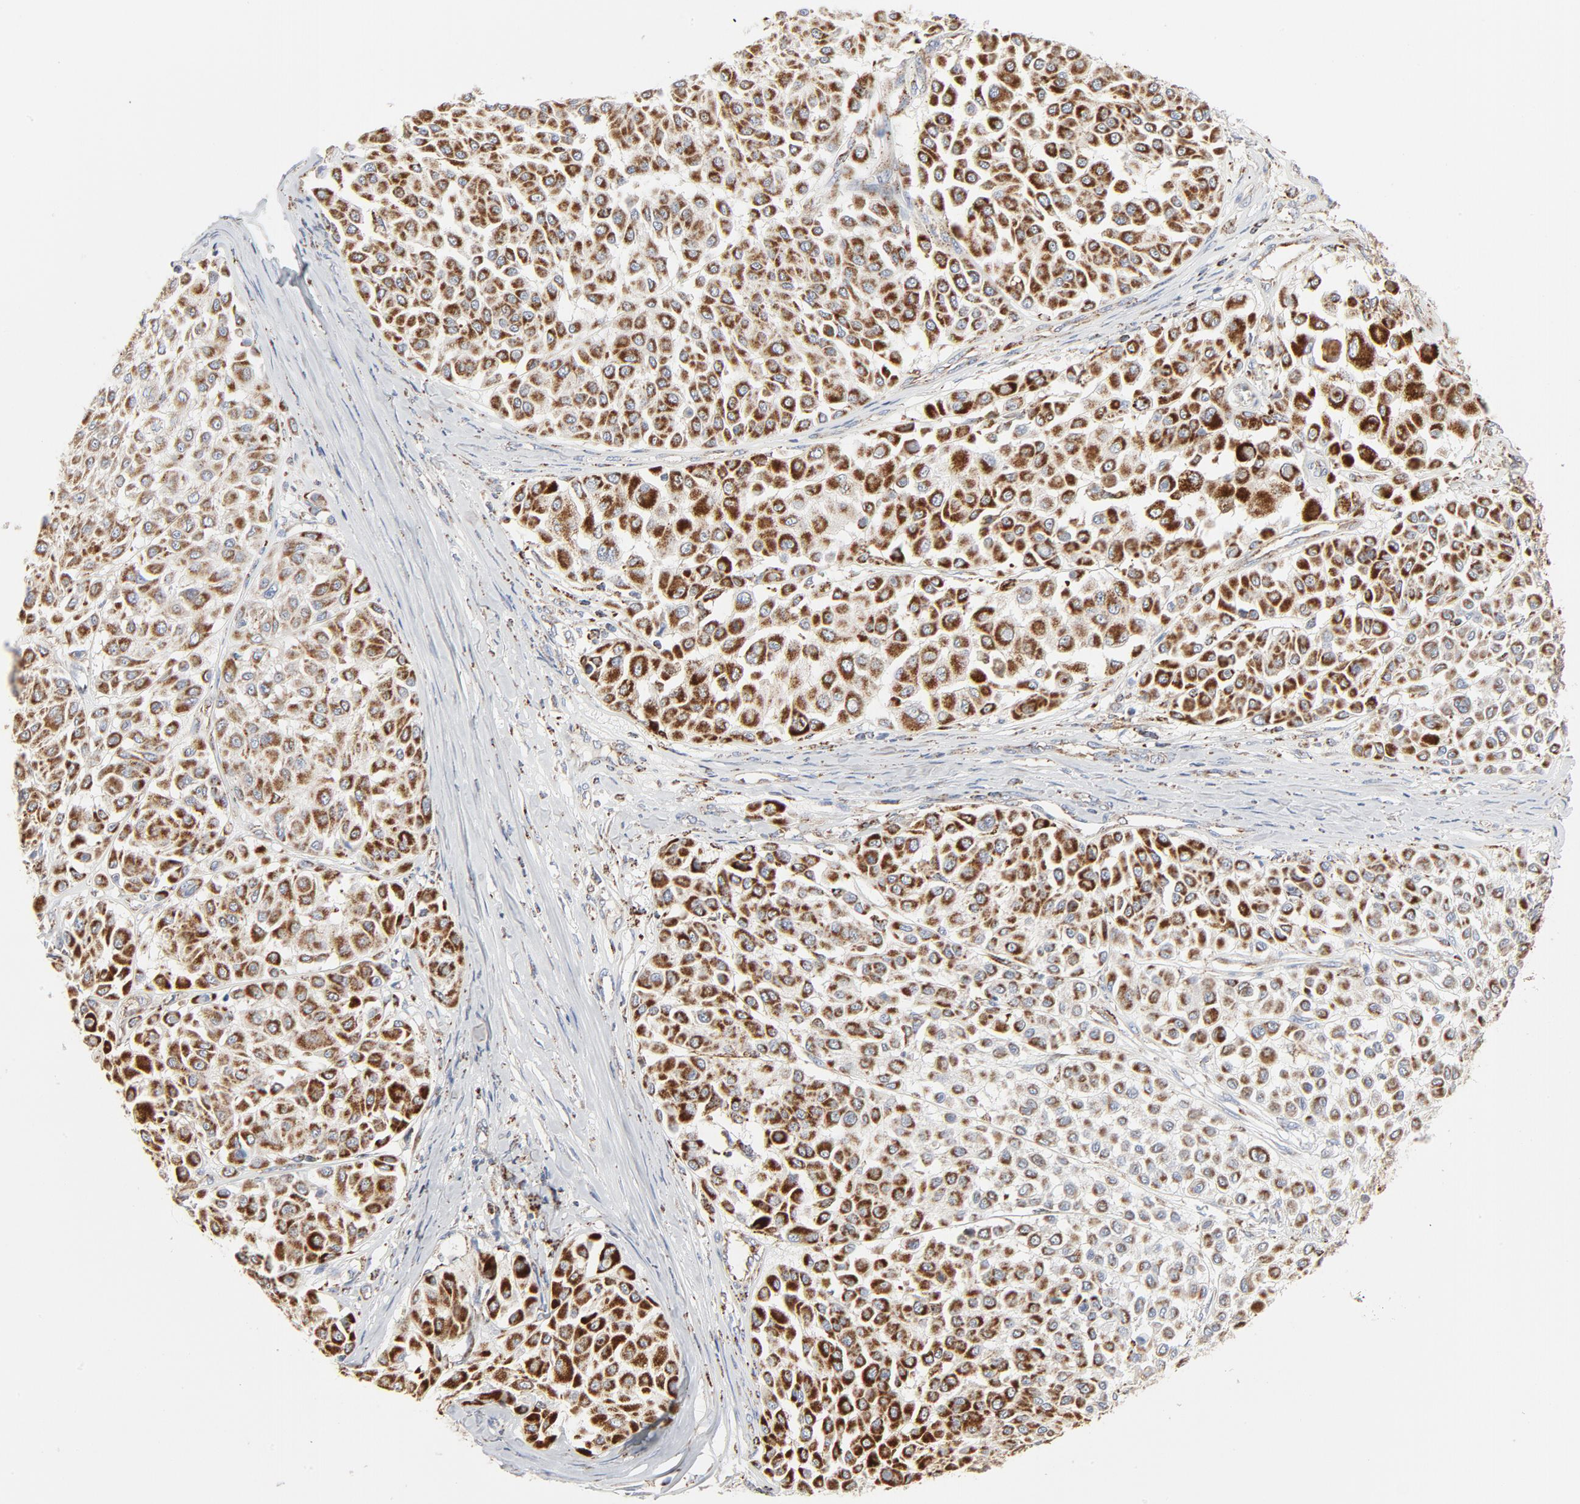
{"staining": {"intensity": "strong", "quantity": ">75%", "location": "cytoplasmic/membranous"}, "tissue": "melanoma", "cell_type": "Tumor cells", "image_type": "cancer", "snomed": [{"axis": "morphology", "description": "Malignant melanoma, Metastatic site"}, {"axis": "topography", "description": "Soft tissue"}], "caption": "Immunohistochemical staining of human melanoma exhibits high levels of strong cytoplasmic/membranous protein staining in approximately >75% of tumor cells. Immunohistochemistry (ihc) stains the protein in brown and the nuclei are stained blue.", "gene": "SETD3", "patient": {"sex": "male", "age": 41}}